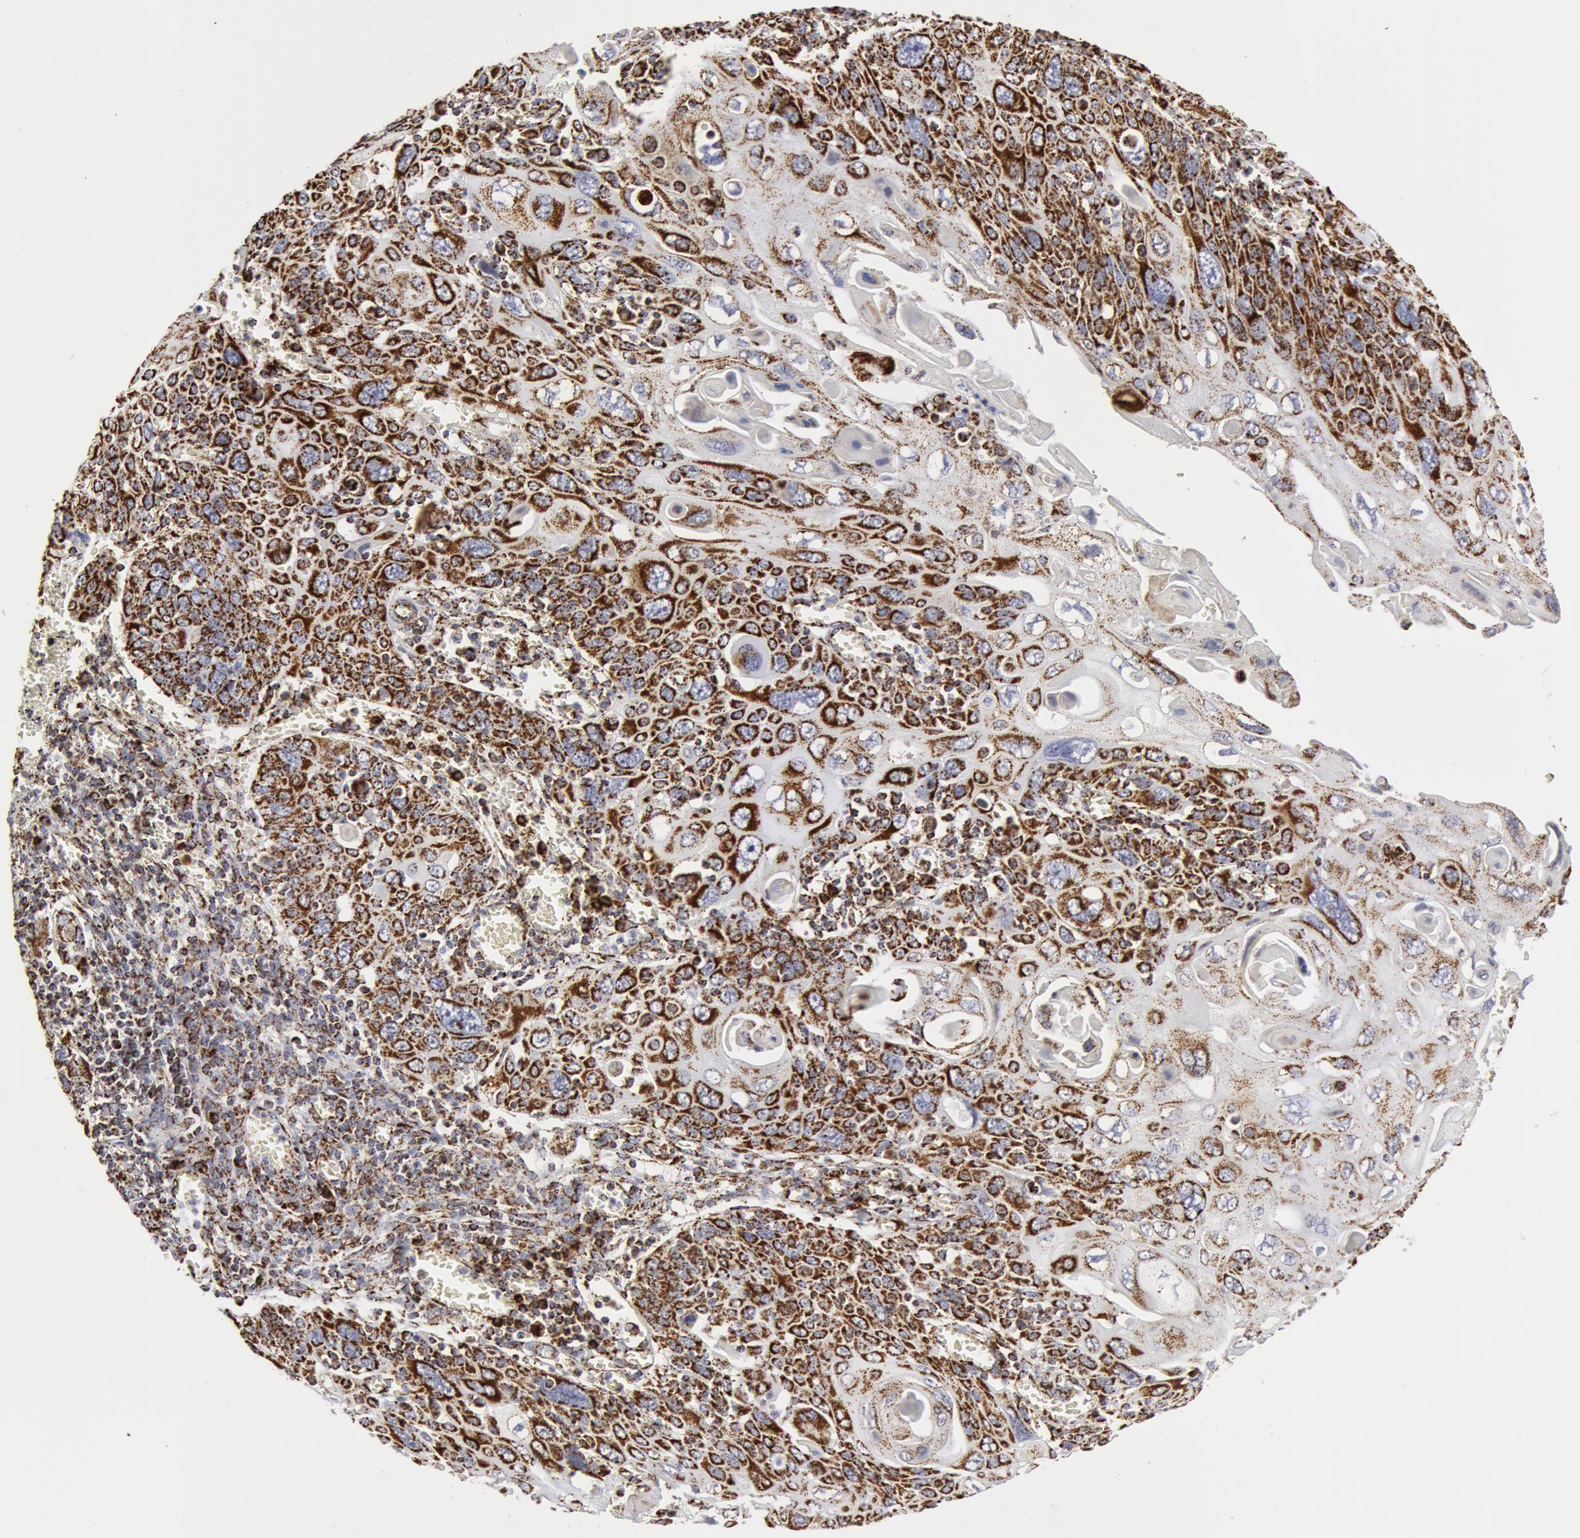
{"staining": {"intensity": "strong", "quantity": ">75%", "location": "cytoplasmic/membranous"}, "tissue": "cervical cancer", "cell_type": "Tumor cells", "image_type": "cancer", "snomed": [{"axis": "morphology", "description": "Squamous cell carcinoma, NOS"}, {"axis": "topography", "description": "Cervix"}], "caption": "An image of human cervical cancer (squamous cell carcinoma) stained for a protein demonstrates strong cytoplasmic/membranous brown staining in tumor cells.", "gene": "ATP5F1B", "patient": {"sex": "female", "age": 54}}